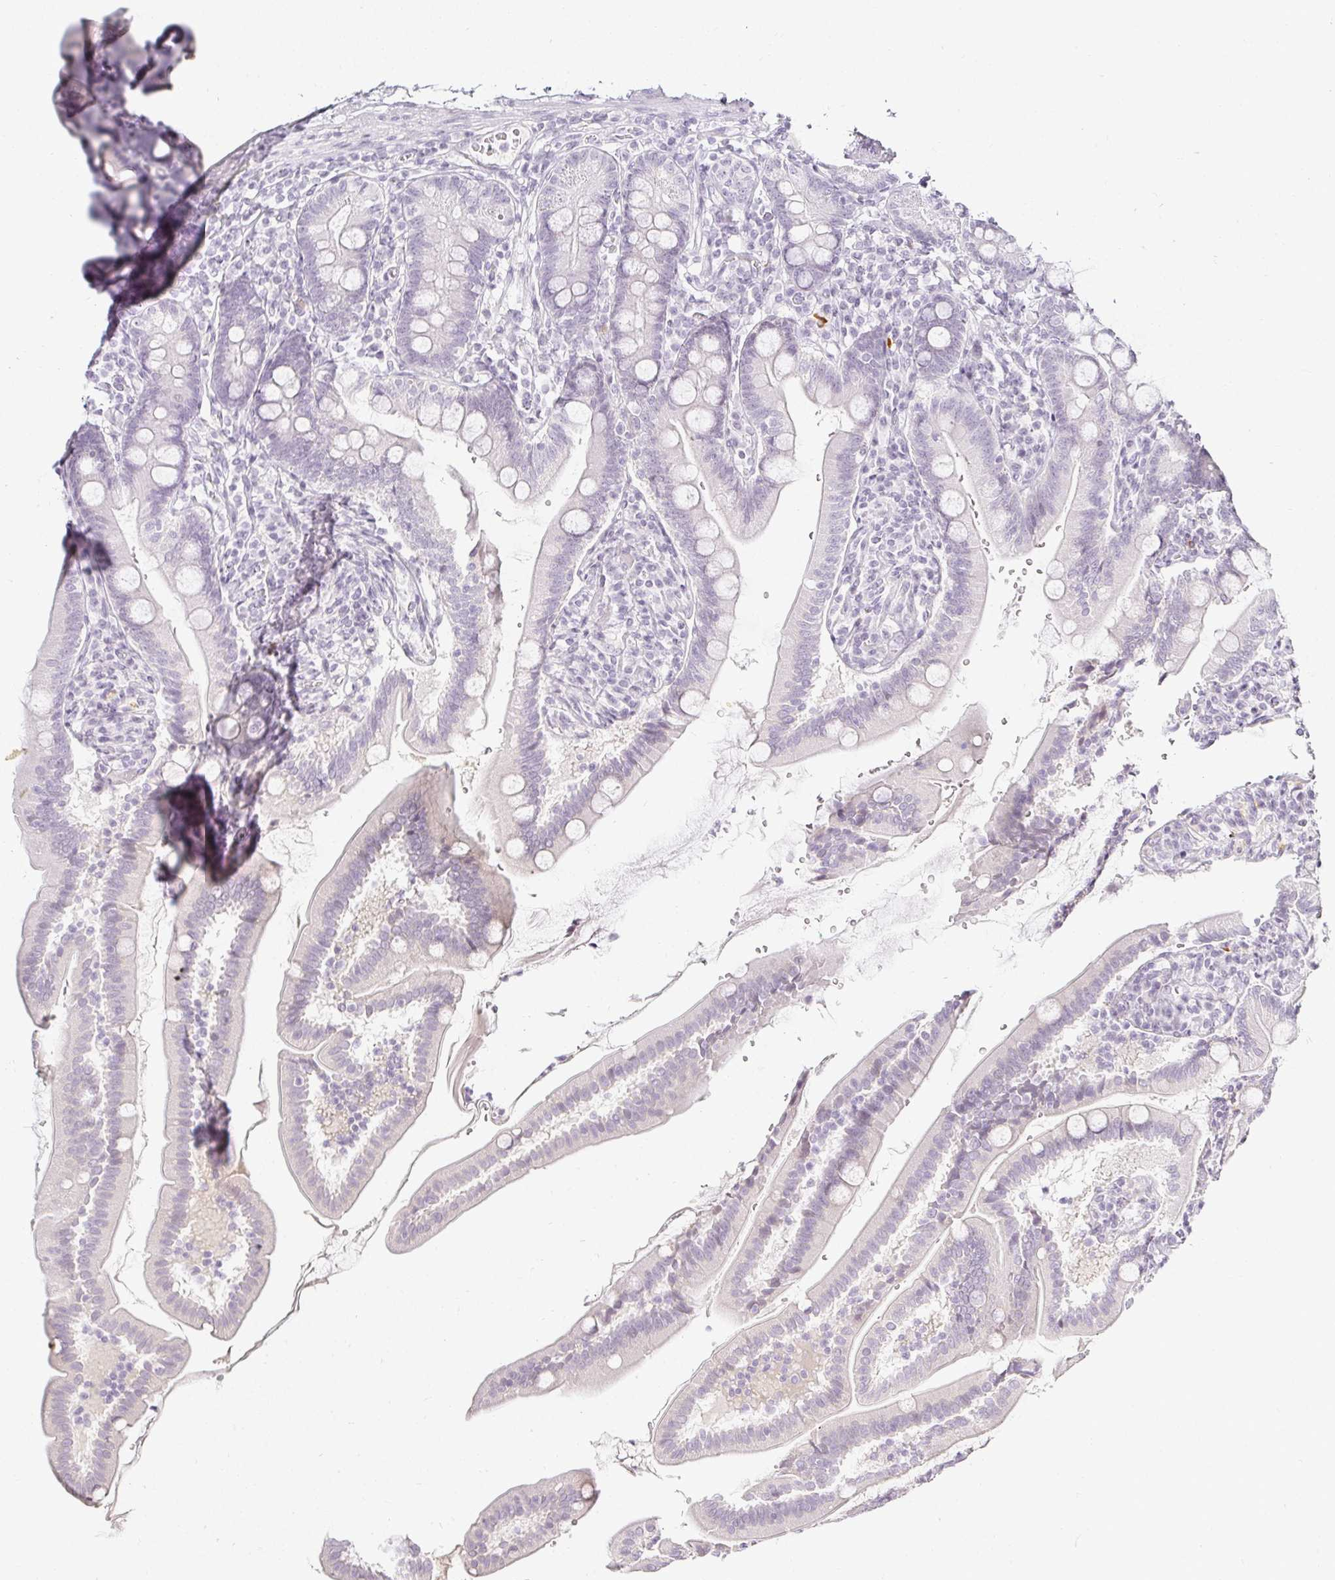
{"staining": {"intensity": "negative", "quantity": "none", "location": "none"}, "tissue": "duodenum", "cell_type": "Glandular cells", "image_type": "normal", "snomed": [{"axis": "morphology", "description": "Normal tissue, NOS"}, {"axis": "topography", "description": "Duodenum"}], "caption": "DAB (3,3'-diaminobenzidine) immunohistochemical staining of unremarkable duodenum displays no significant staining in glandular cells.", "gene": "ACAN", "patient": {"sex": "female", "age": 67}}